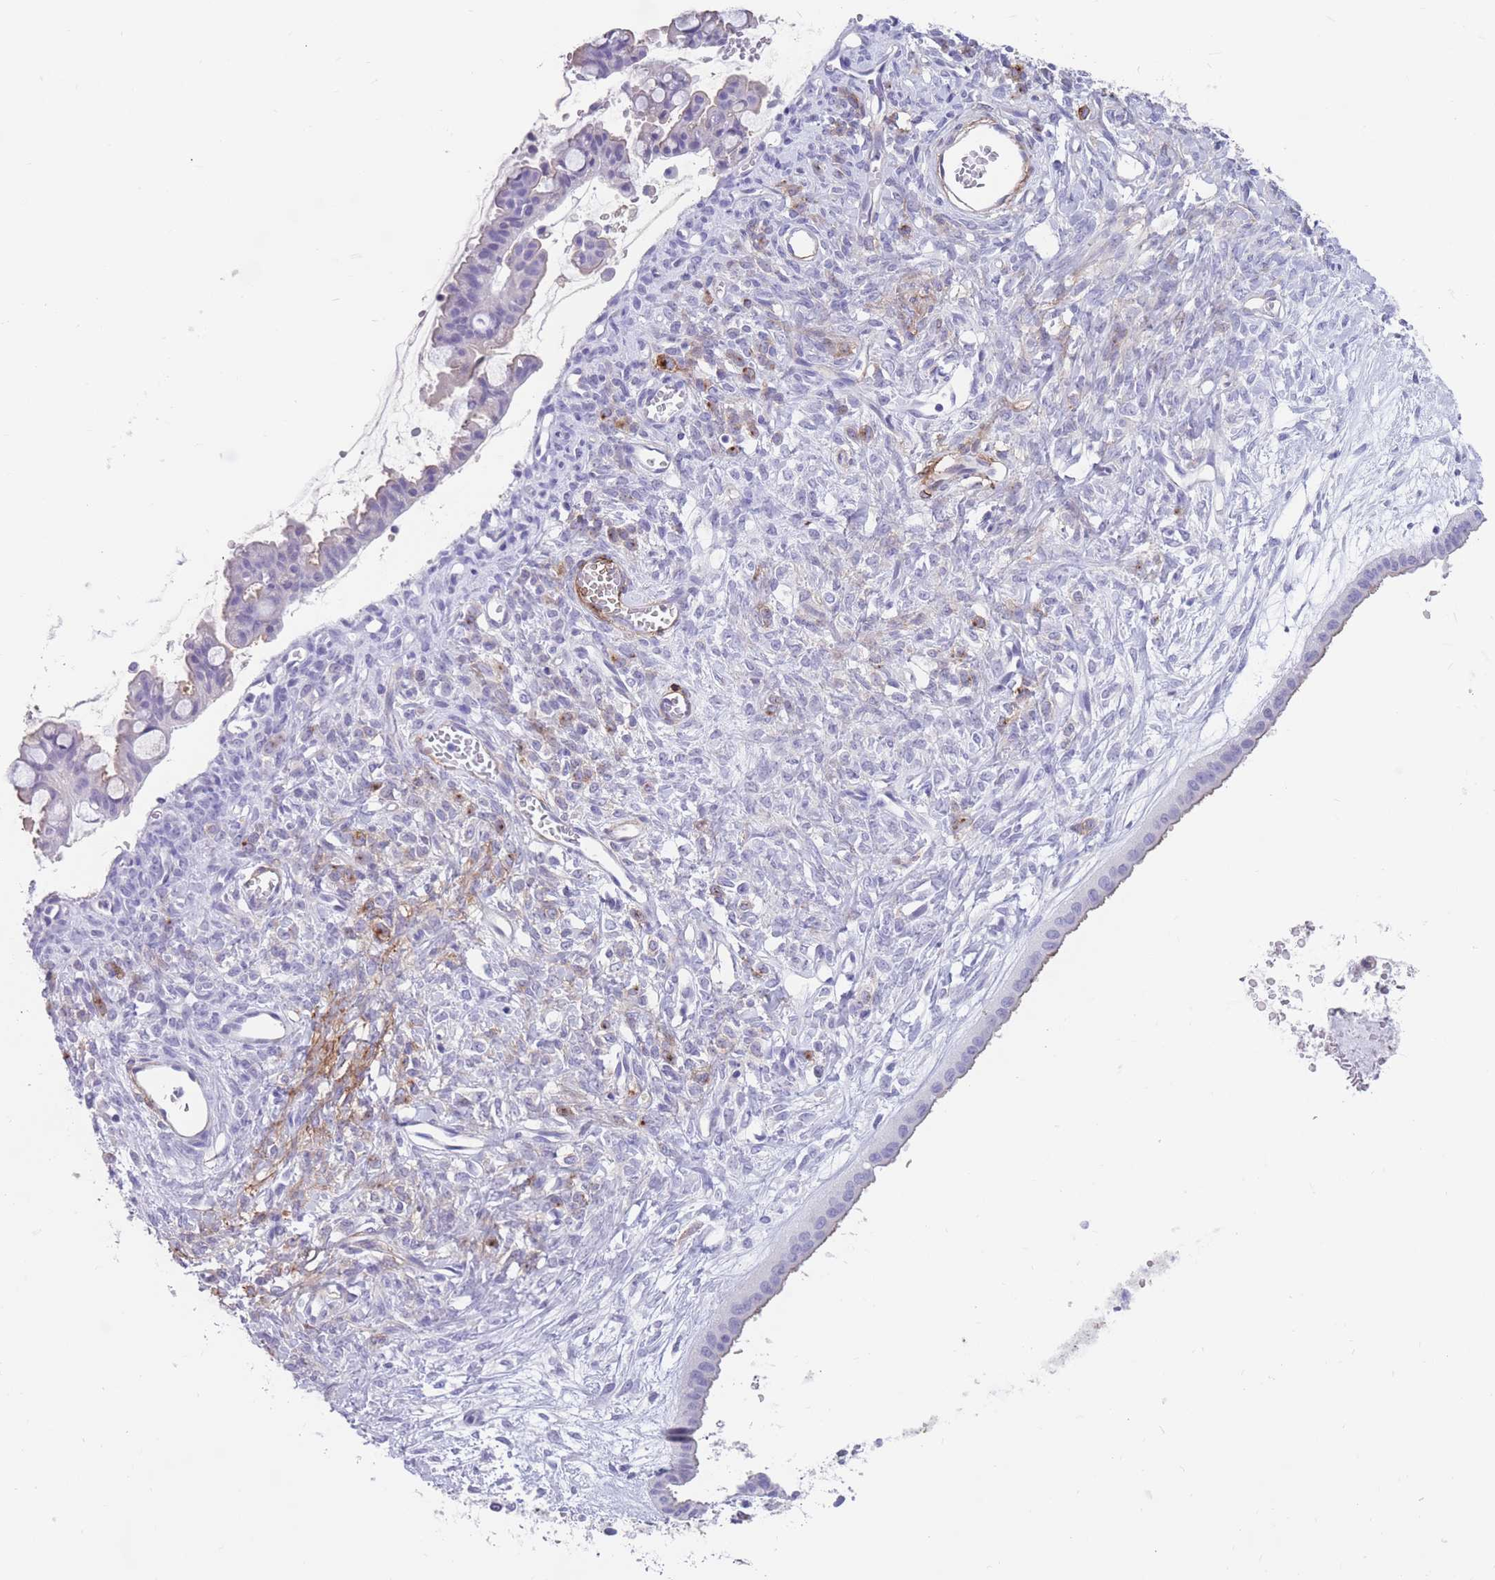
{"staining": {"intensity": "negative", "quantity": "none", "location": "none"}, "tissue": "ovarian cancer", "cell_type": "Tumor cells", "image_type": "cancer", "snomed": [{"axis": "morphology", "description": "Cystadenocarcinoma, mucinous, NOS"}, {"axis": "topography", "description": "Ovary"}], "caption": "This micrograph is of ovarian cancer (mucinous cystadenocarcinoma) stained with immunohistochemistry to label a protein in brown with the nuclei are counter-stained blue. There is no expression in tumor cells.", "gene": "DPYD", "patient": {"sex": "female", "age": 73}}